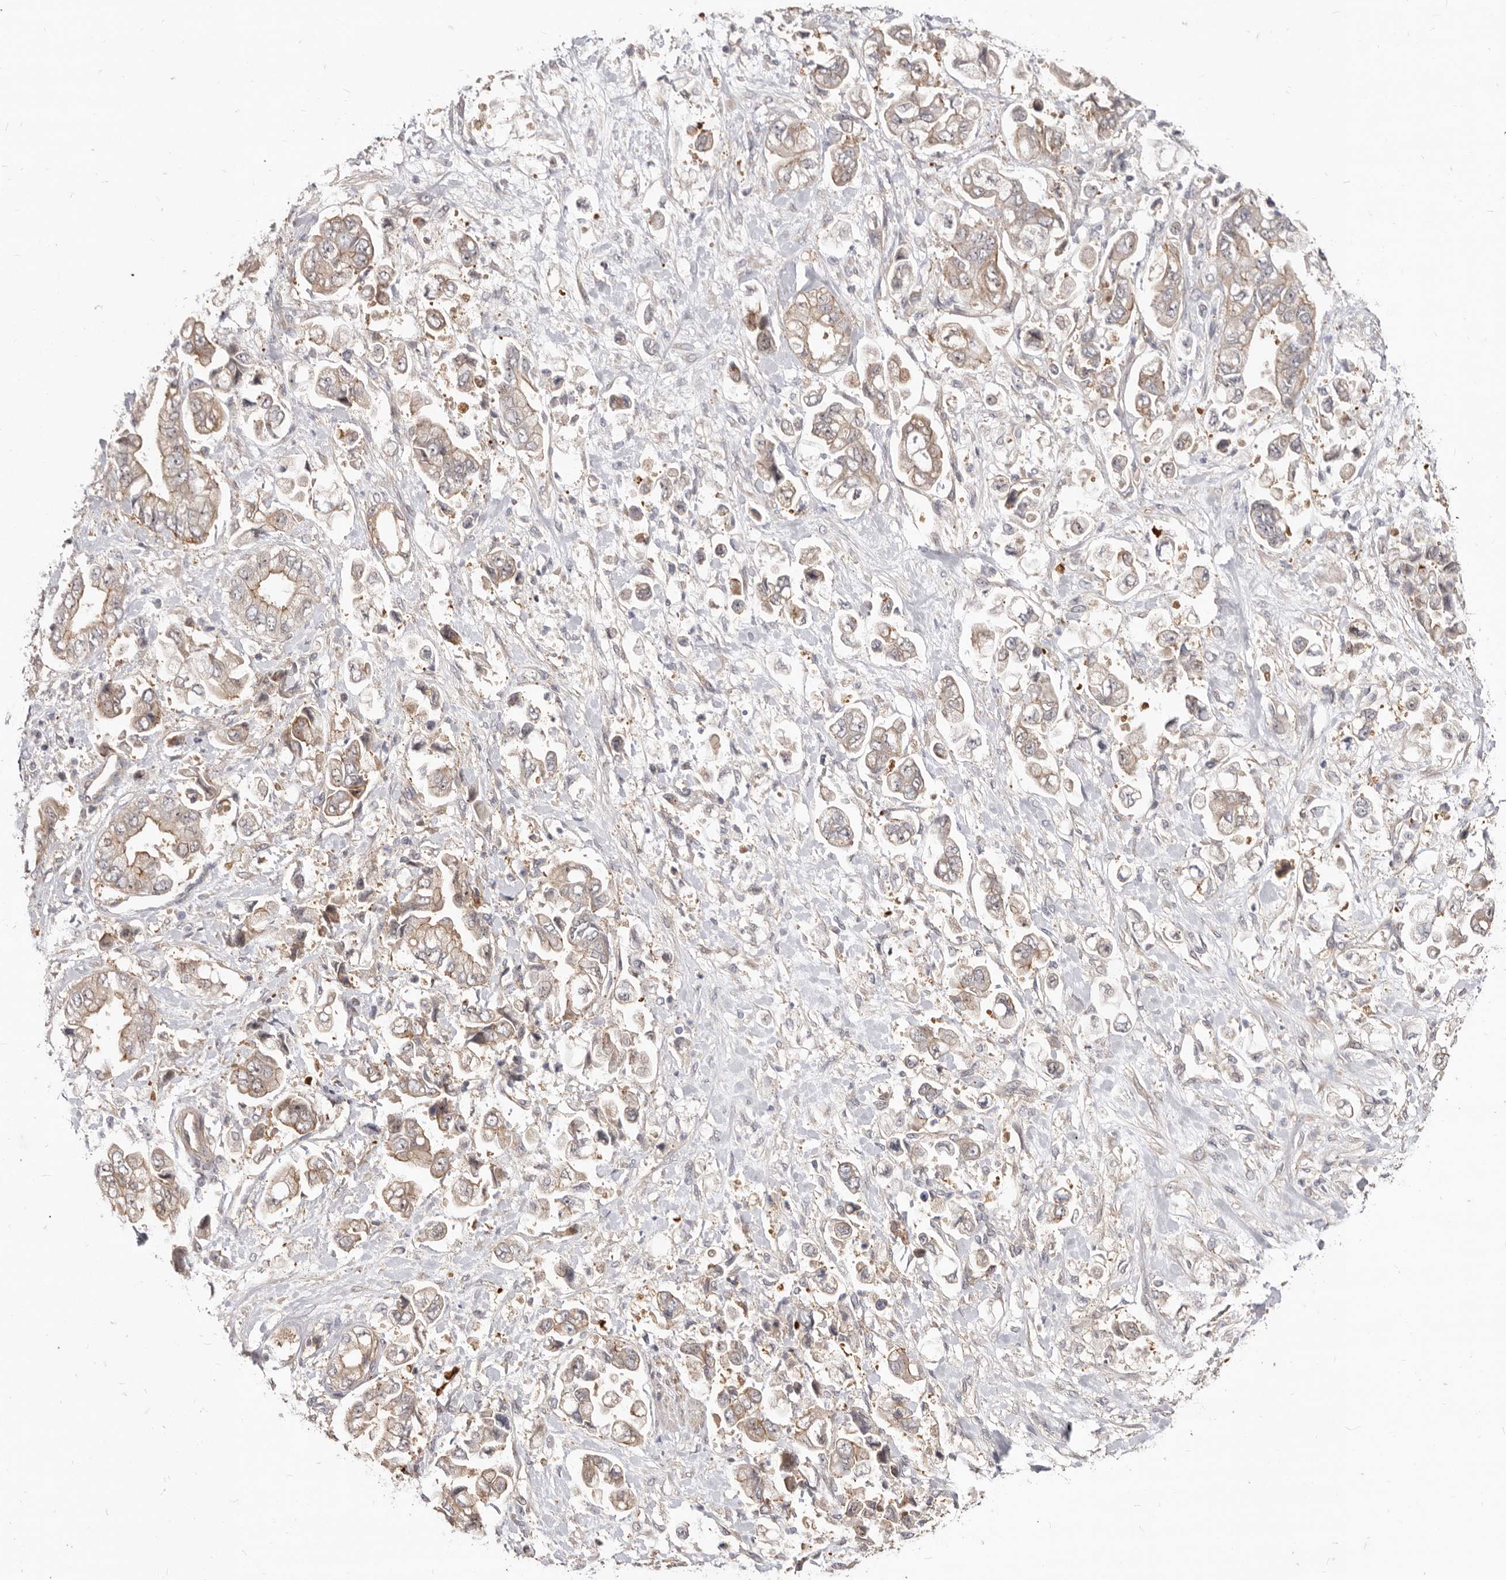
{"staining": {"intensity": "weak", "quantity": "25%-75%", "location": "cytoplasmic/membranous"}, "tissue": "stomach cancer", "cell_type": "Tumor cells", "image_type": "cancer", "snomed": [{"axis": "morphology", "description": "Normal tissue, NOS"}, {"axis": "morphology", "description": "Adenocarcinoma, NOS"}, {"axis": "topography", "description": "Stomach"}], "caption": "This is an image of IHC staining of stomach adenocarcinoma, which shows weak positivity in the cytoplasmic/membranous of tumor cells.", "gene": "GPATCH4", "patient": {"sex": "male", "age": 62}}